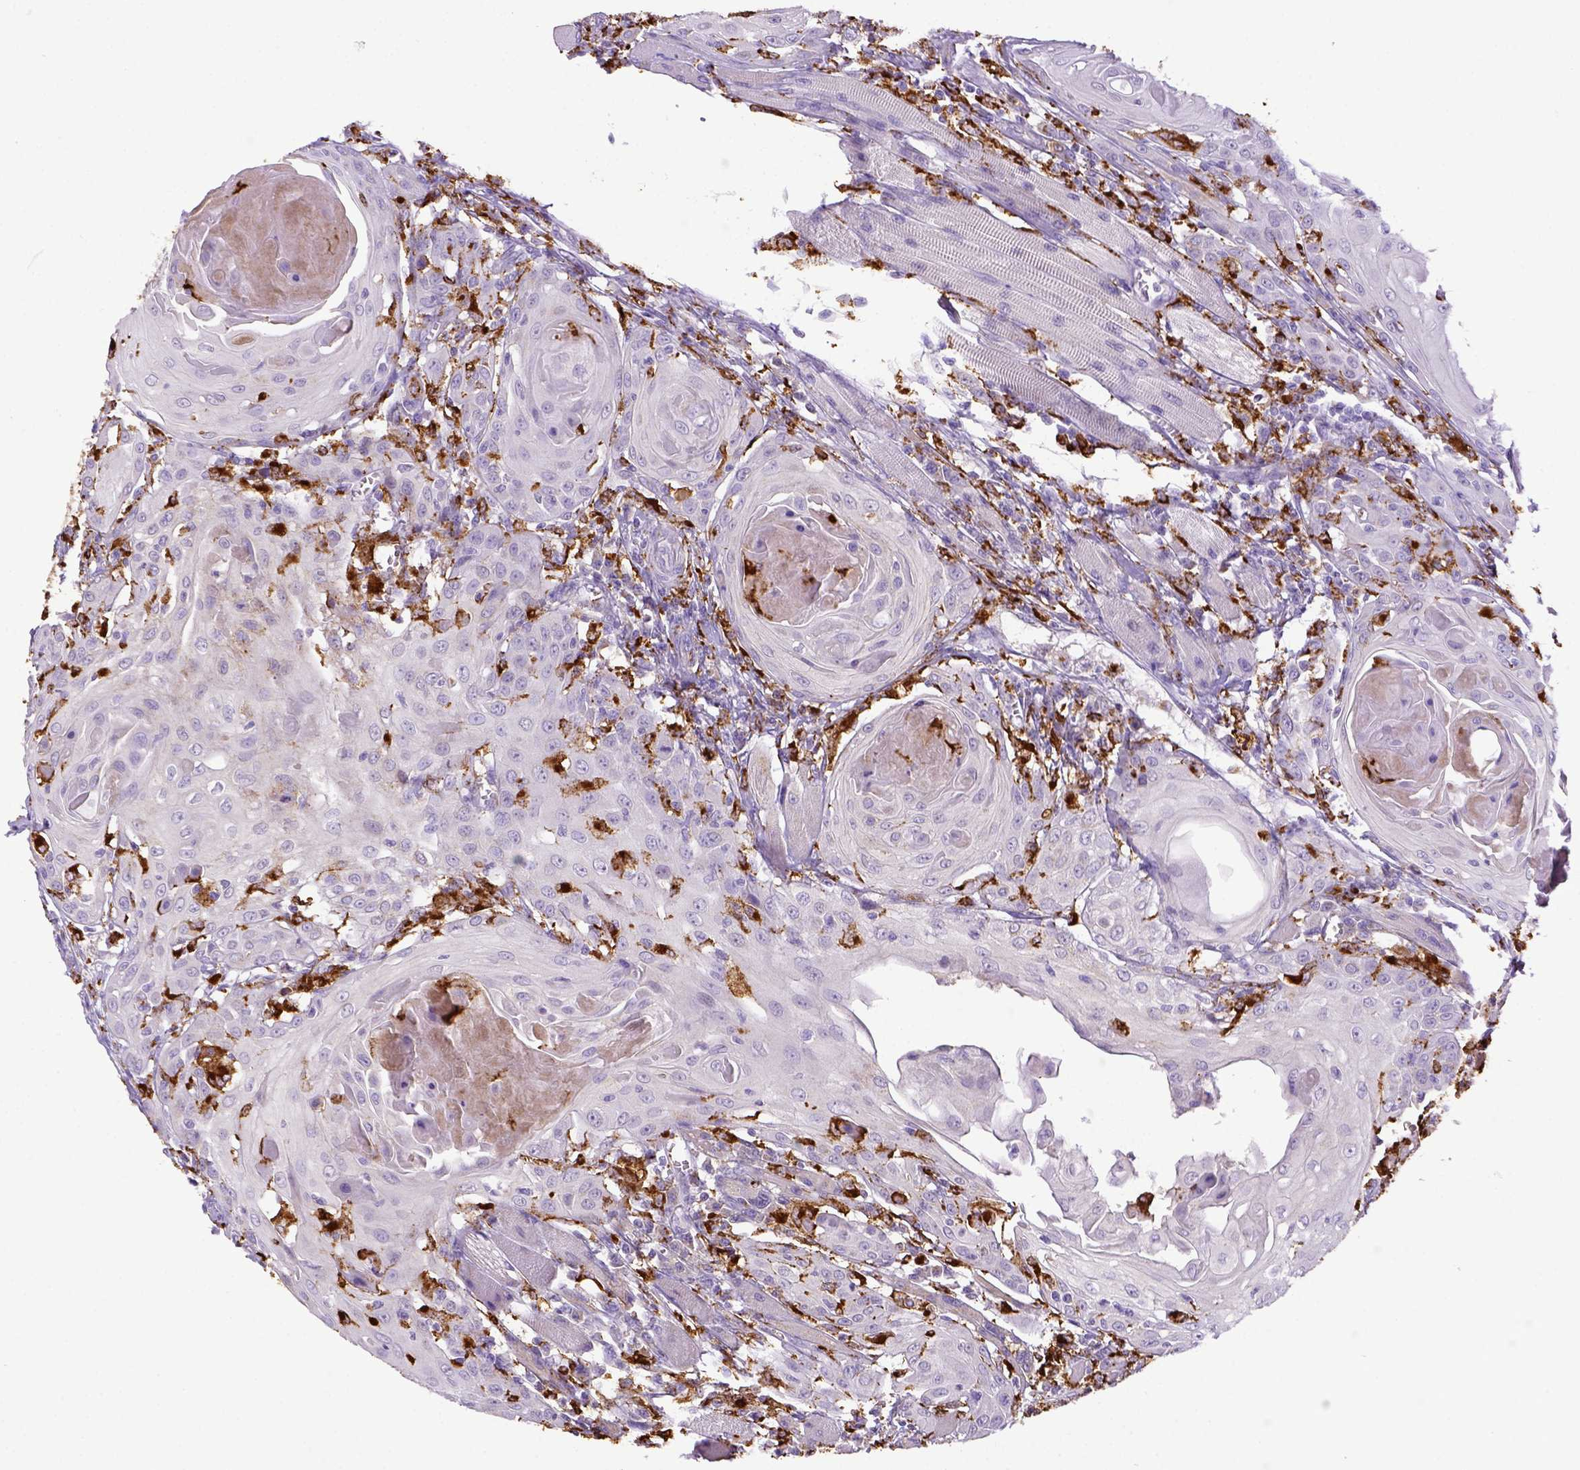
{"staining": {"intensity": "negative", "quantity": "none", "location": "none"}, "tissue": "head and neck cancer", "cell_type": "Tumor cells", "image_type": "cancer", "snomed": [{"axis": "morphology", "description": "Squamous cell carcinoma, NOS"}, {"axis": "topography", "description": "Head-Neck"}], "caption": "Immunohistochemical staining of head and neck squamous cell carcinoma displays no significant staining in tumor cells.", "gene": "CD68", "patient": {"sex": "female", "age": 80}}